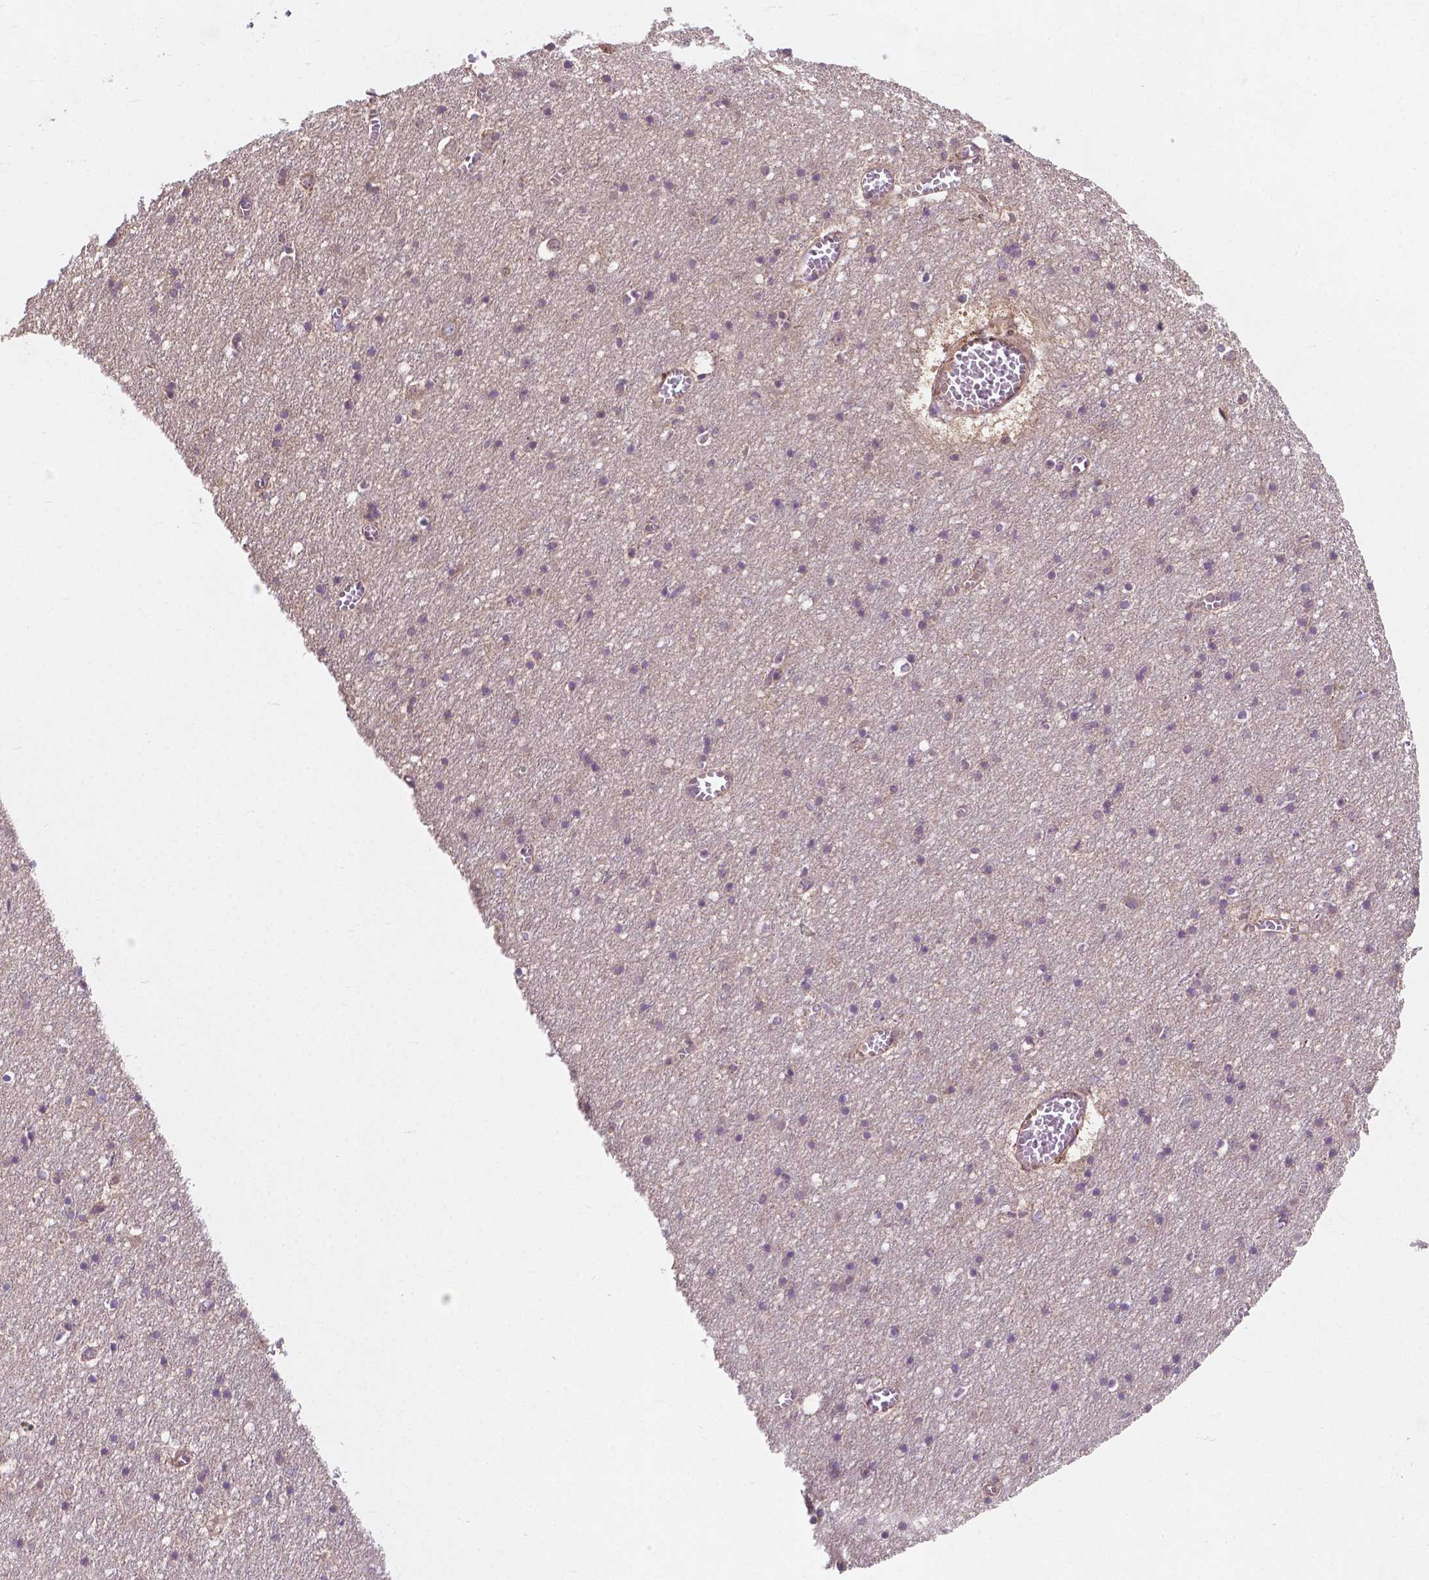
{"staining": {"intensity": "moderate", "quantity": ">75%", "location": "cytoplasmic/membranous"}, "tissue": "cerebral cortex", "cell_type": "Endothelial cells", "image_type": "normal", "snomed": [{"axis": "morphology", "description": "Normal tissue, NOS"}, {"axis": "topography", "description": "Cerebral cortex"}], "caption": "Immunohistochemical staining of benign human cerebral cortex exhibits >75% levels of moderate cytoplasmic/membranous protein staining in about >75% of endothelial cells. (DAB = brown stain, brightfield microscopy at high magnification).", "gene": "GJA9", "patient": {"sex": "male", "age": 70}}